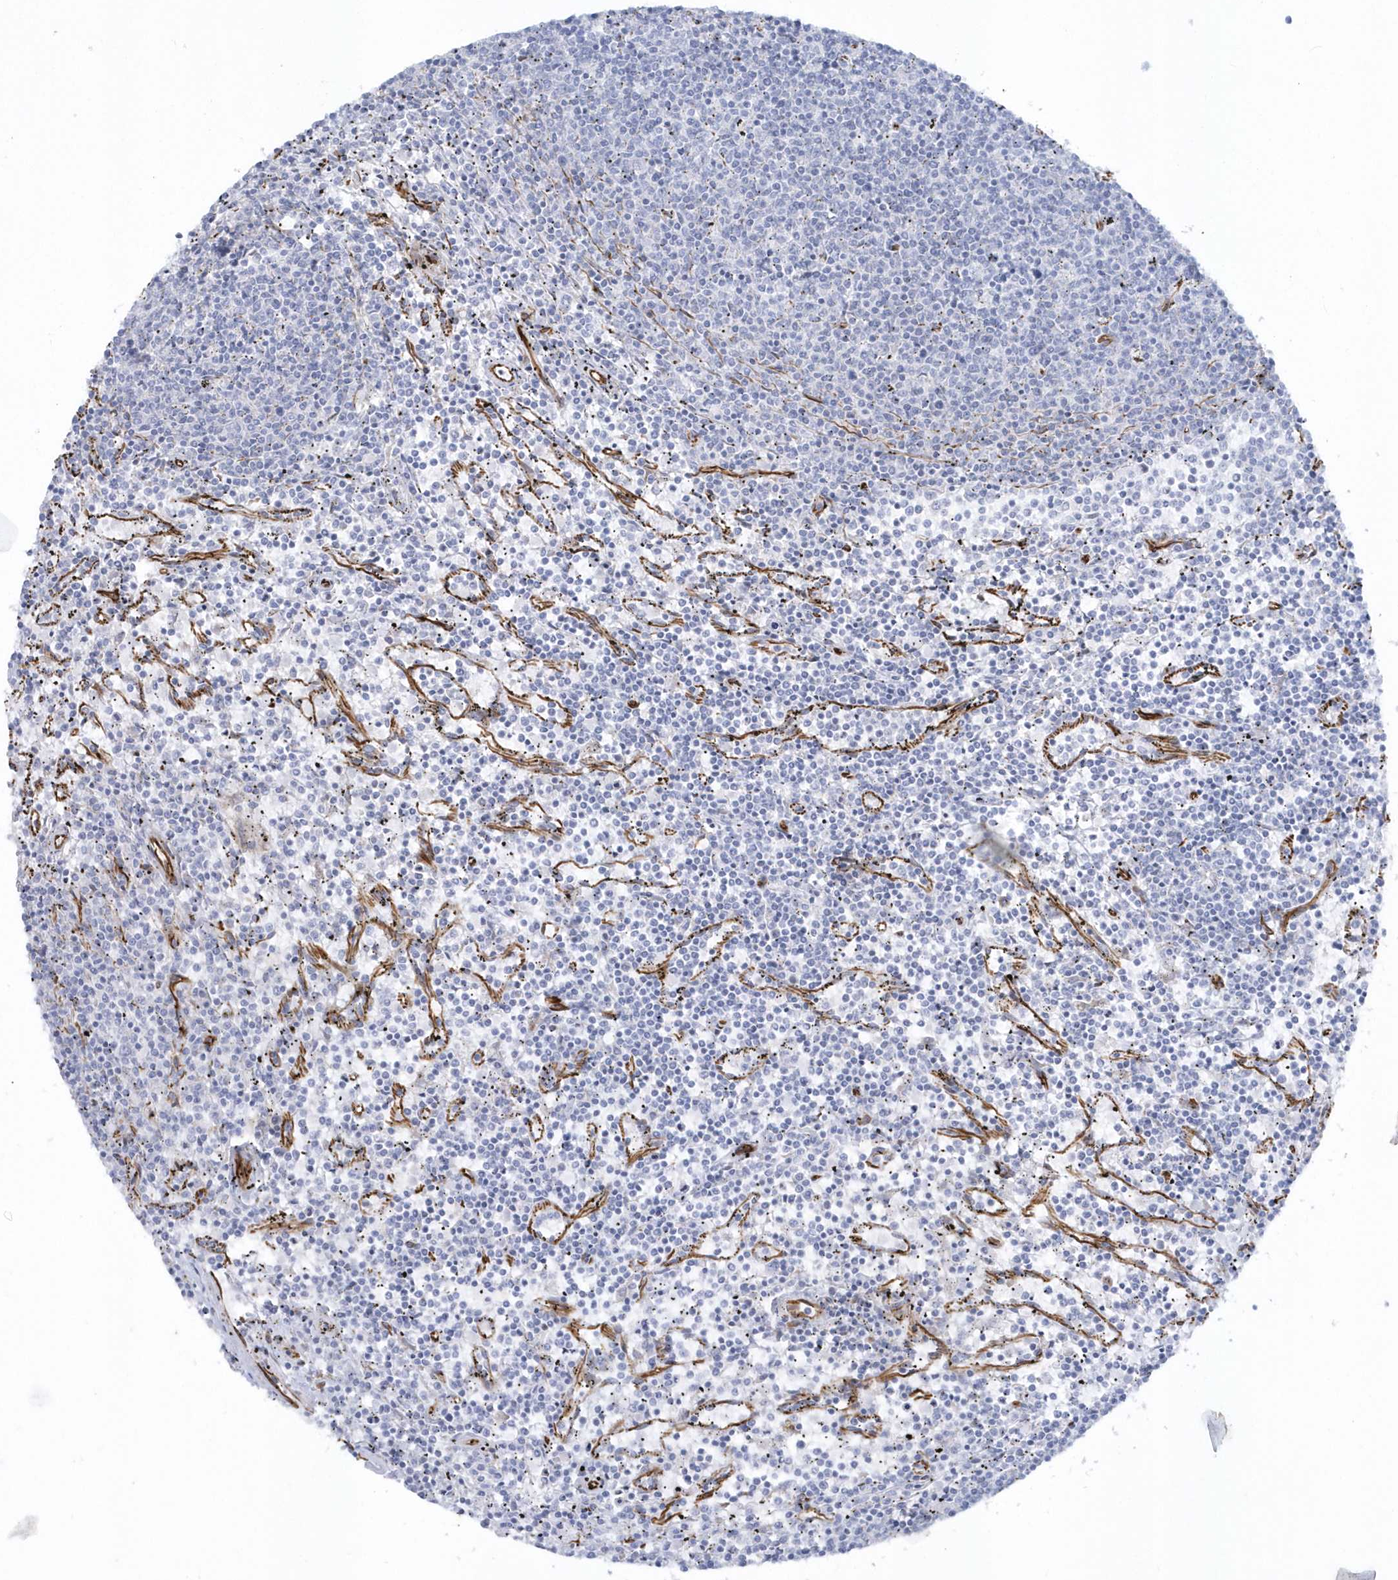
{"staining": {"intensity": "negative", "quantity": "none", "location": "none"}, "tissue": "lymphoma", "cell_type": "Tumor cells", "image_type": "cancer", "snomed": [{"axis": "morphology", "description": "Malignant lymphoma, non-Hodgkin's type, Low grade"}, {"axis": "topography", "description": "Spleen"}], "caption": "An IHC photomicrograph of lymphoma is shown. There is no staining in tumor cells of lymphoma.", "gene": "PPIL6", "patient": {"sex": "female", "age": 50}}